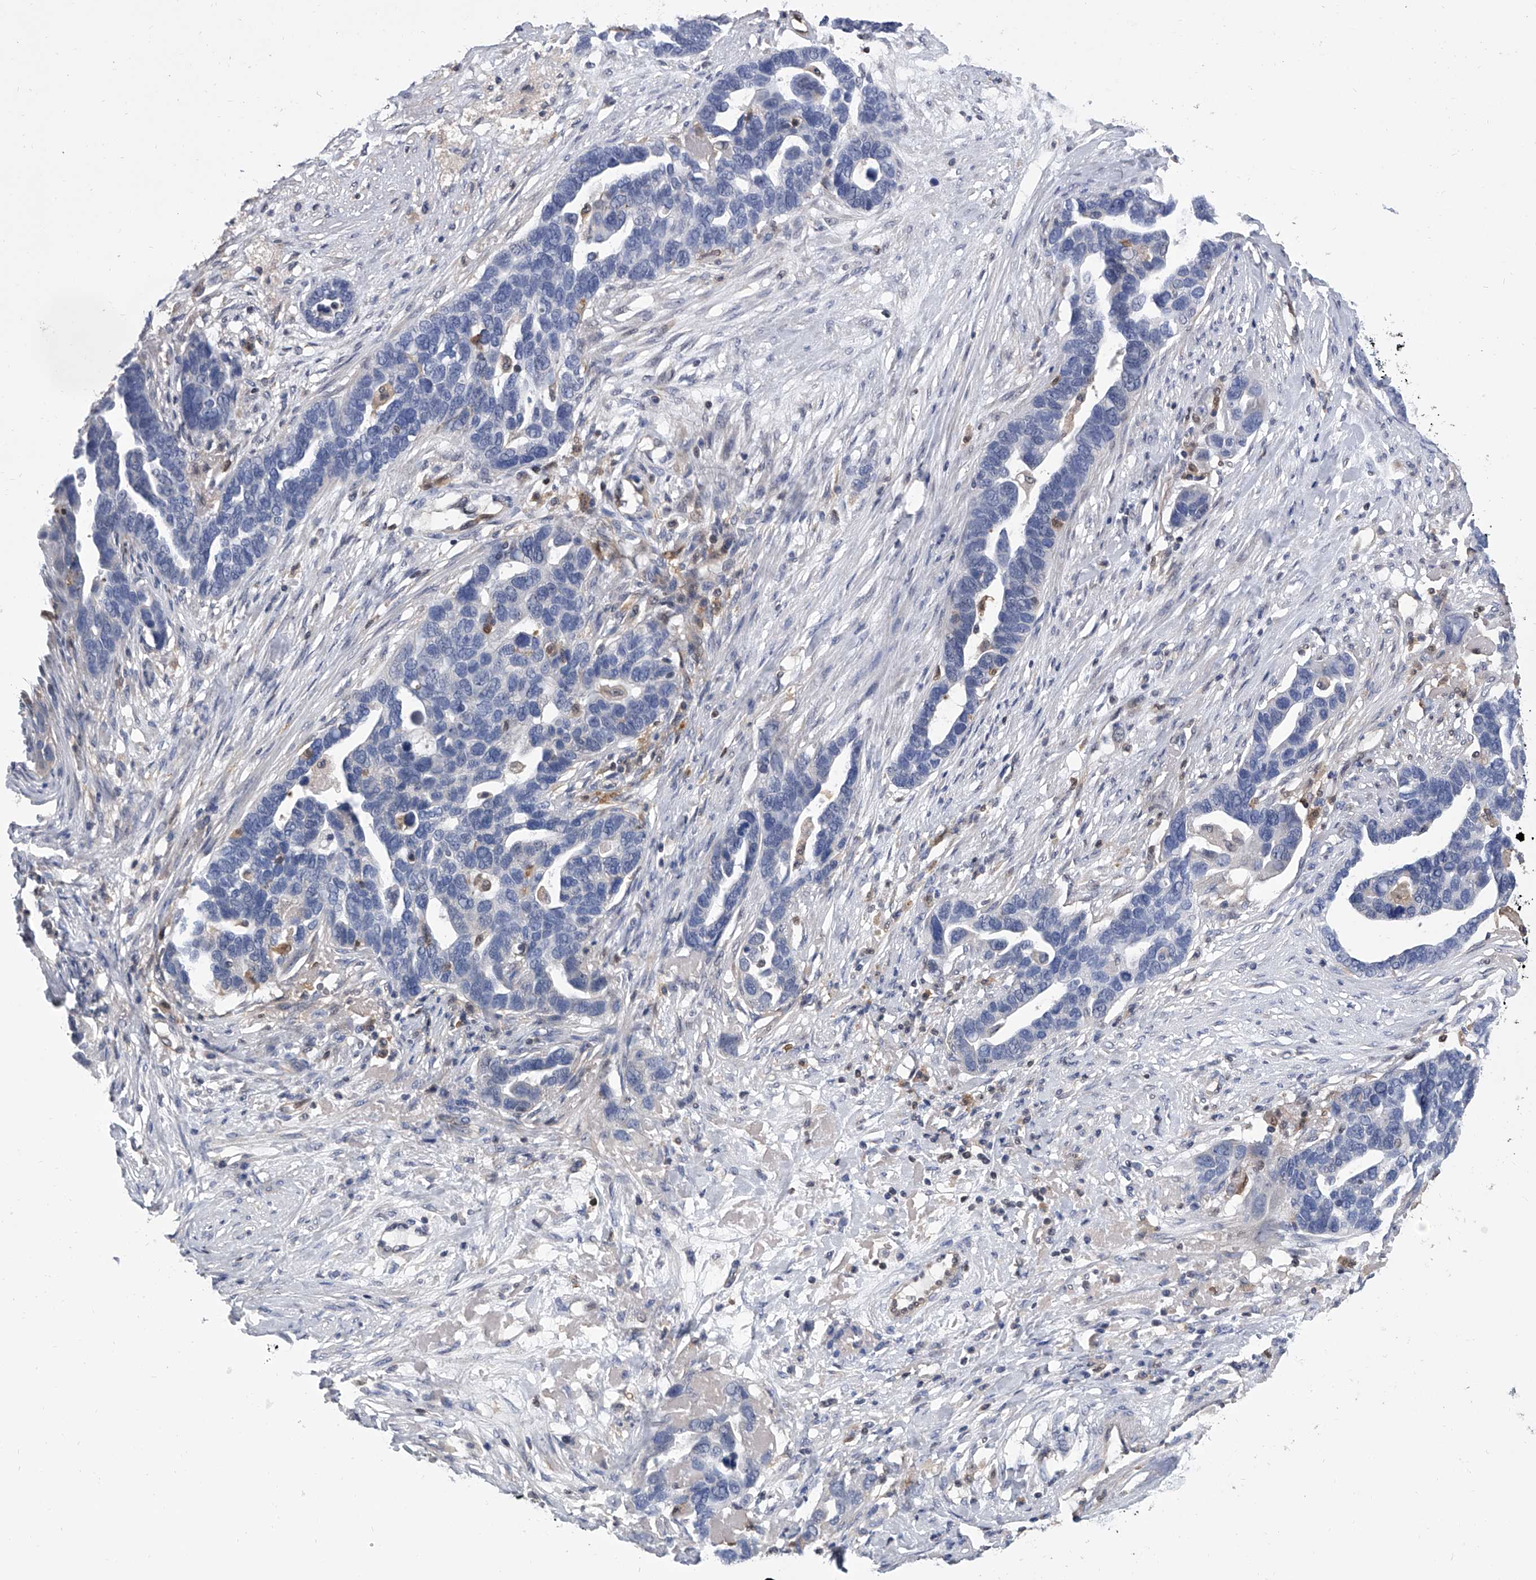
{"staining": {"intensity": "negative", "quantity": "none", "location": "none"}, "tissue": "ovarian cancer", "cell_type": "Tumor cells", "image_type": "cancer", "snomed": [{"axis": "morphology", "description": "Cystadenocarcinoma, serous, NOS"}, {"axis": "topography", "description": "Ovary"}], "caption": "Ovarian cancer was stained to show a protein in brown. There is no significant expression in tumor cells. (Brightfield microscopy of DAB immunohistochemistry (IHC) at high magnification).", "gene": "SERPINB9", "patient": {"sex": "female", "age": 54}}